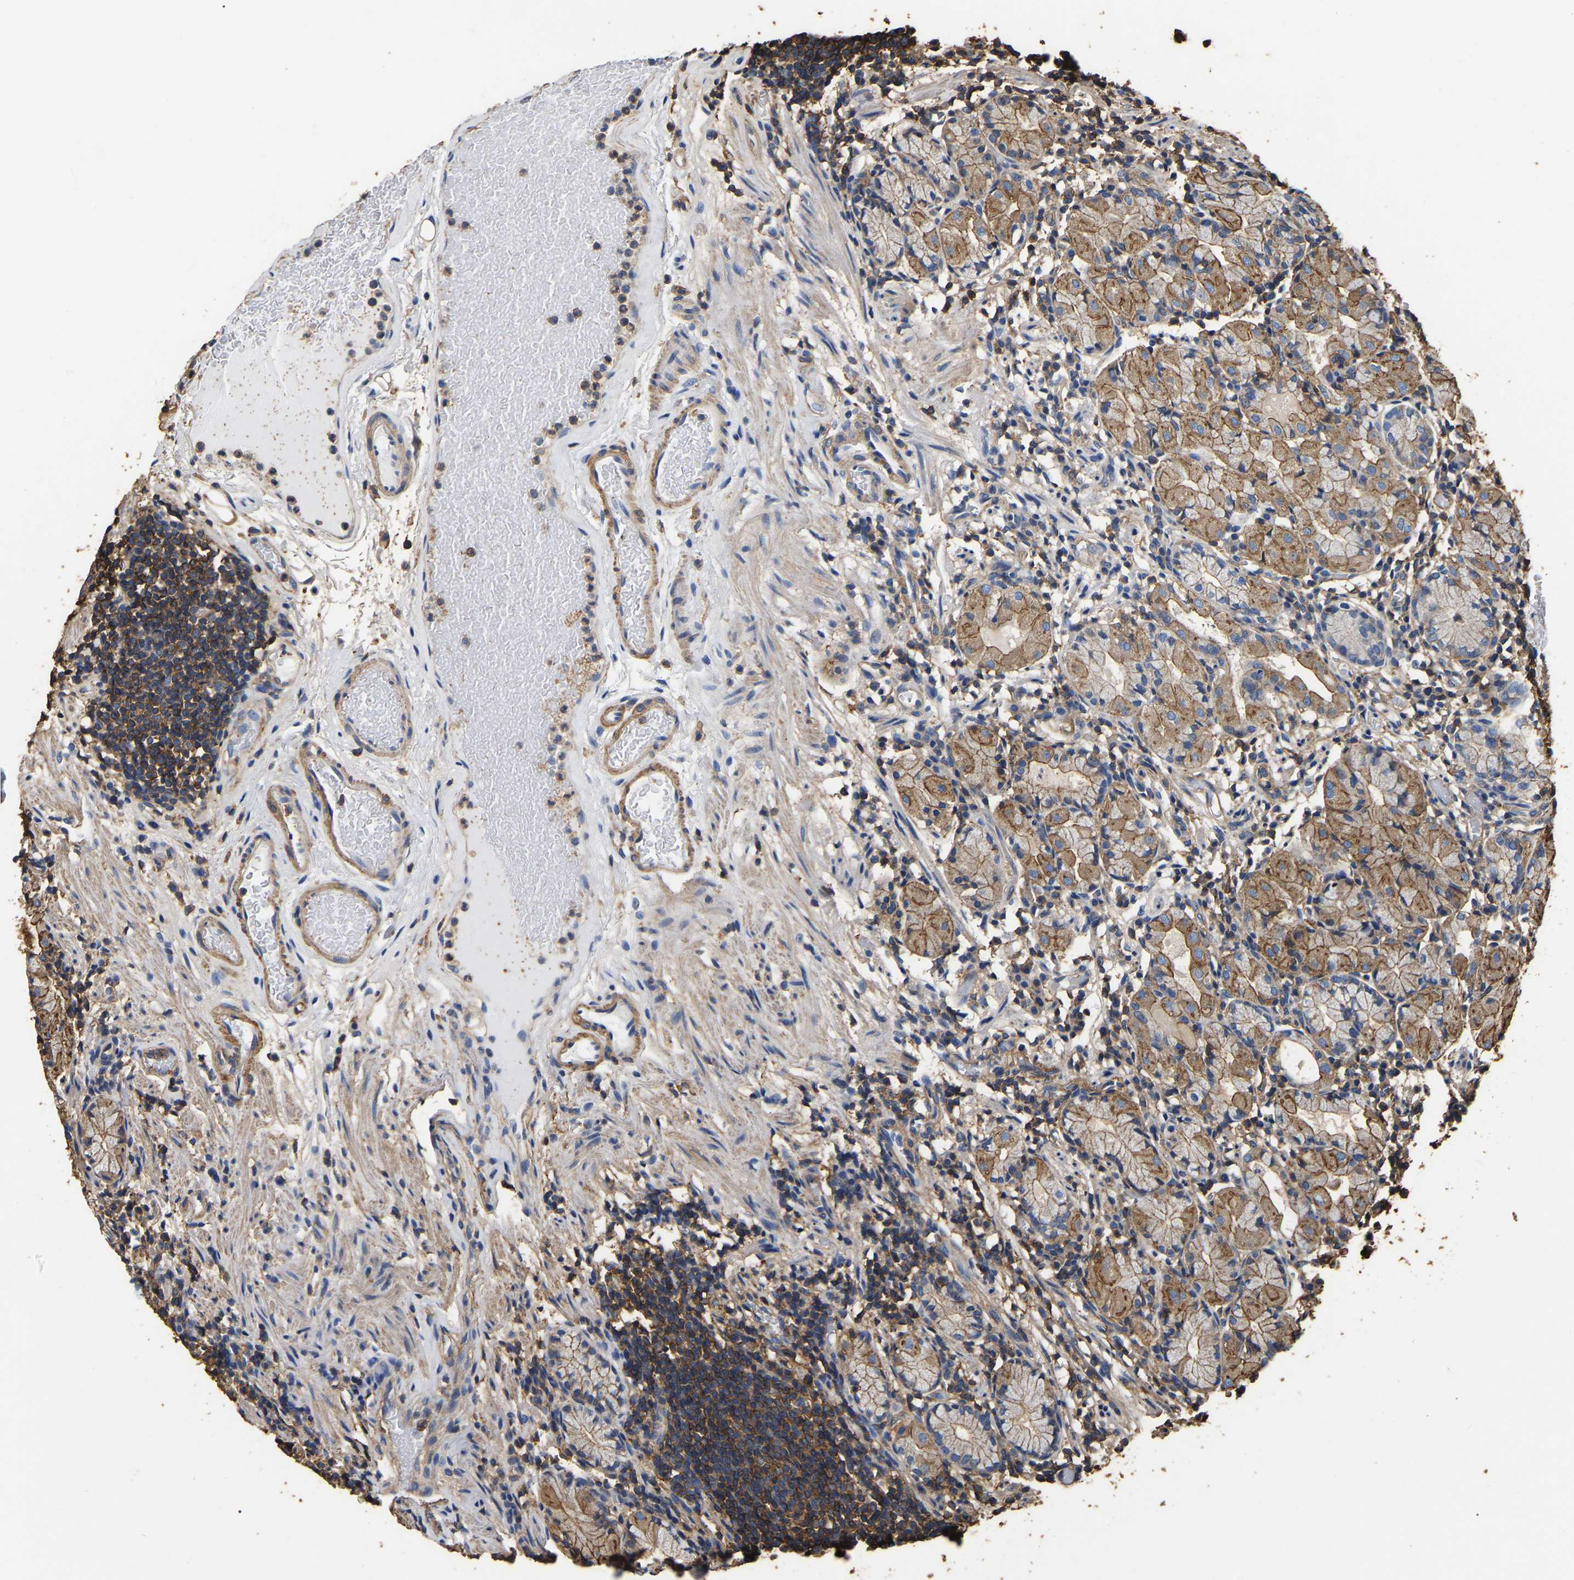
{"staining": {"intensity": "moderate", "quantity": ">75%", "location": "cytoplasmic/membranous"}, "tissue": "stomach", "cell_type": "Glandular cells", "image_type": "normal", "snomed": [{"axis": "morphology", "description": "Normal tissue, NOS"}, {"axis": "topography", "description": "Stomach"}, {"axis": "topography", "description": "Stomach, lower"}], "caption": "About >75% of glandular cells in benign stomach demonstrate moderate cytoplasmic/membranous protein expression as visualized by brown immunohistochemical staining.", "gene": "ARMT1", "patient": {"sex": "female", "age": 75}}